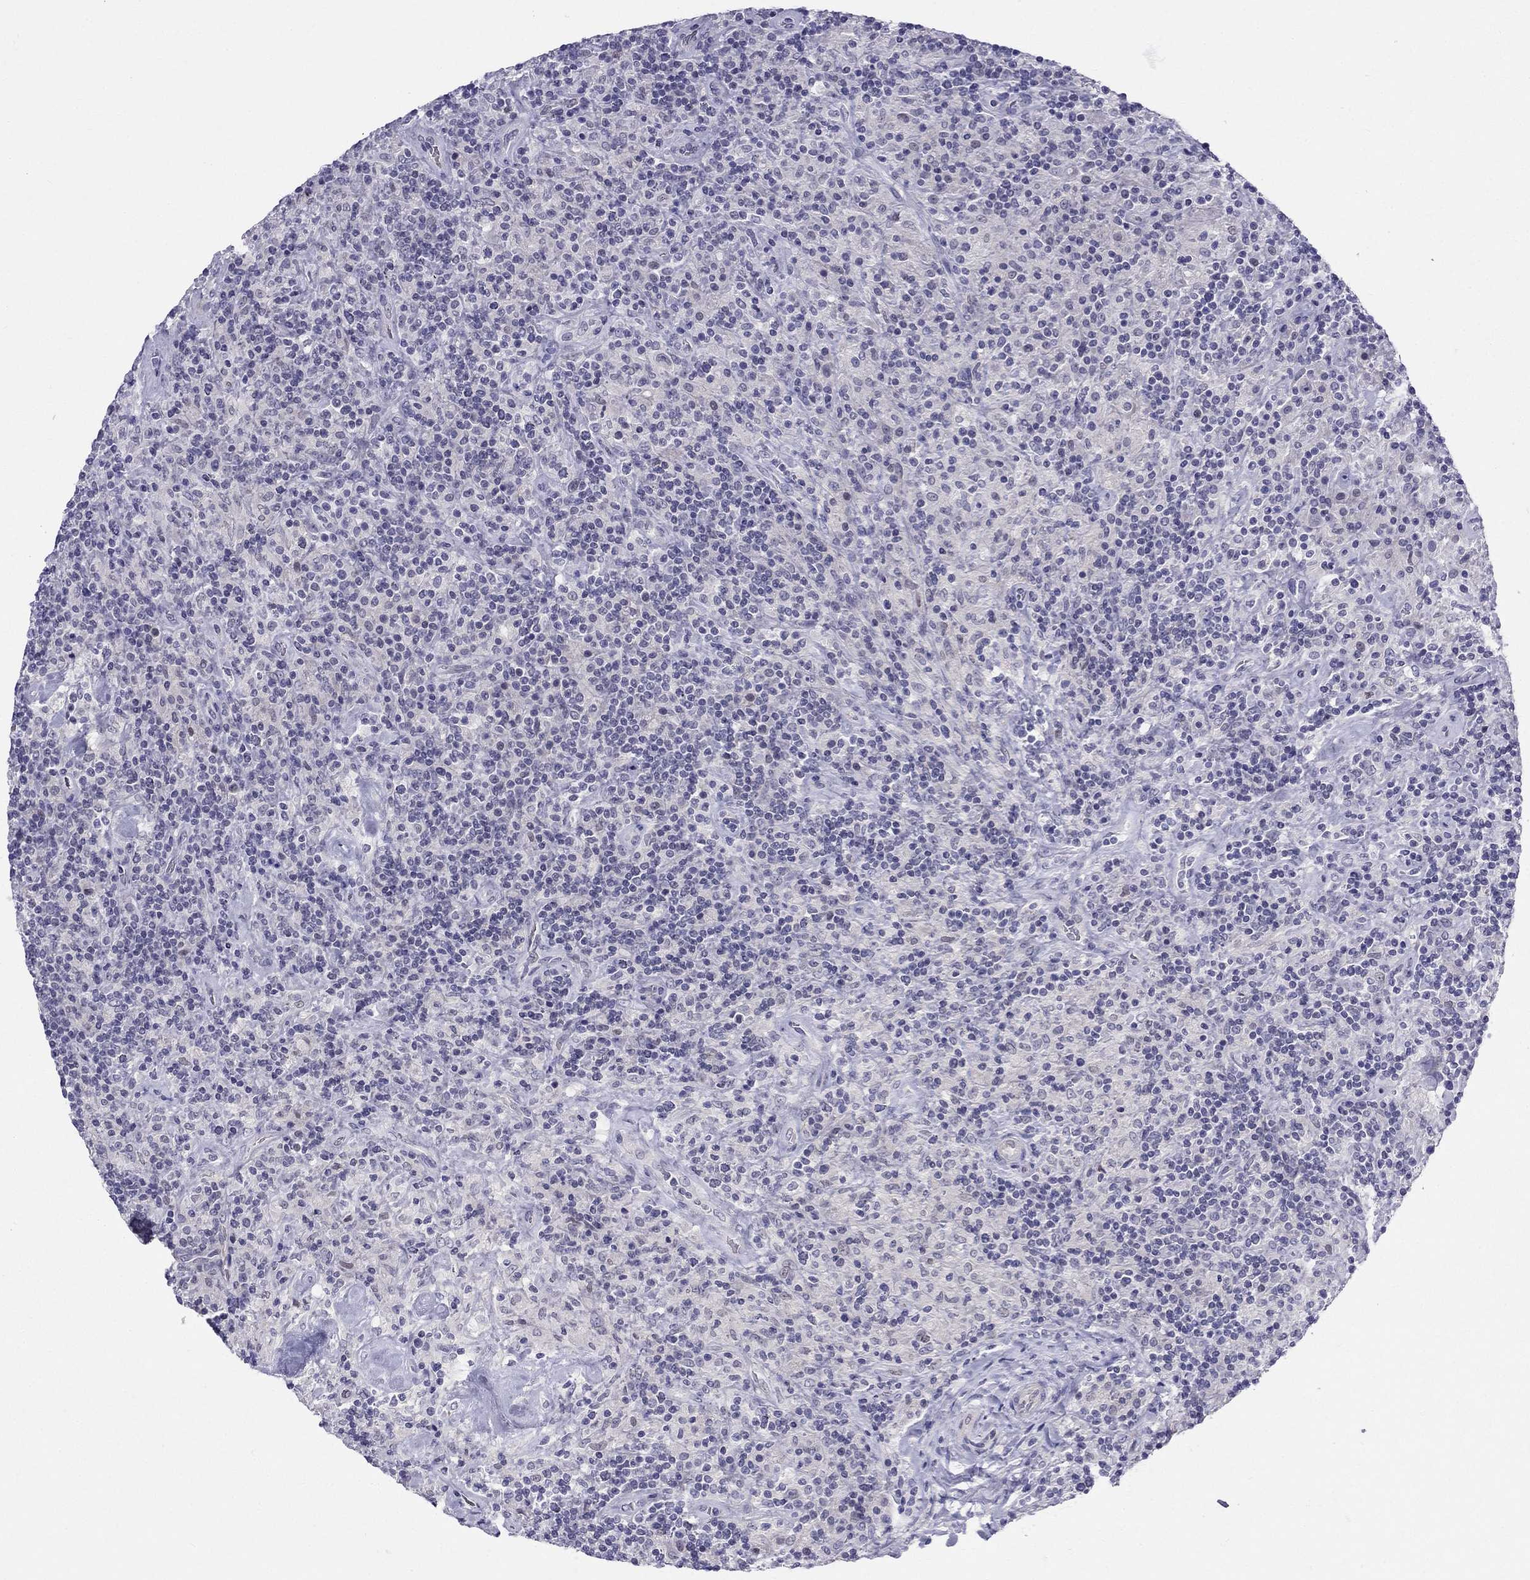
{"staining": {"intensity": "negative", "quantity": "none", "location": "none"}, "tissue": "lymphoma", "cell_type": "Tumor cells", "image_type": "cancer", "snomed": [{"axis": "morphology", "description": "Hodgkin's disease, NOS"}, {"axis": "topography", "description": "Lymph node"}], "caption": "Tumor cells are negative for brown protein staining in lymphoma.", "gene": "BAG5", "patient": {"sex": "male", "age": 70}}